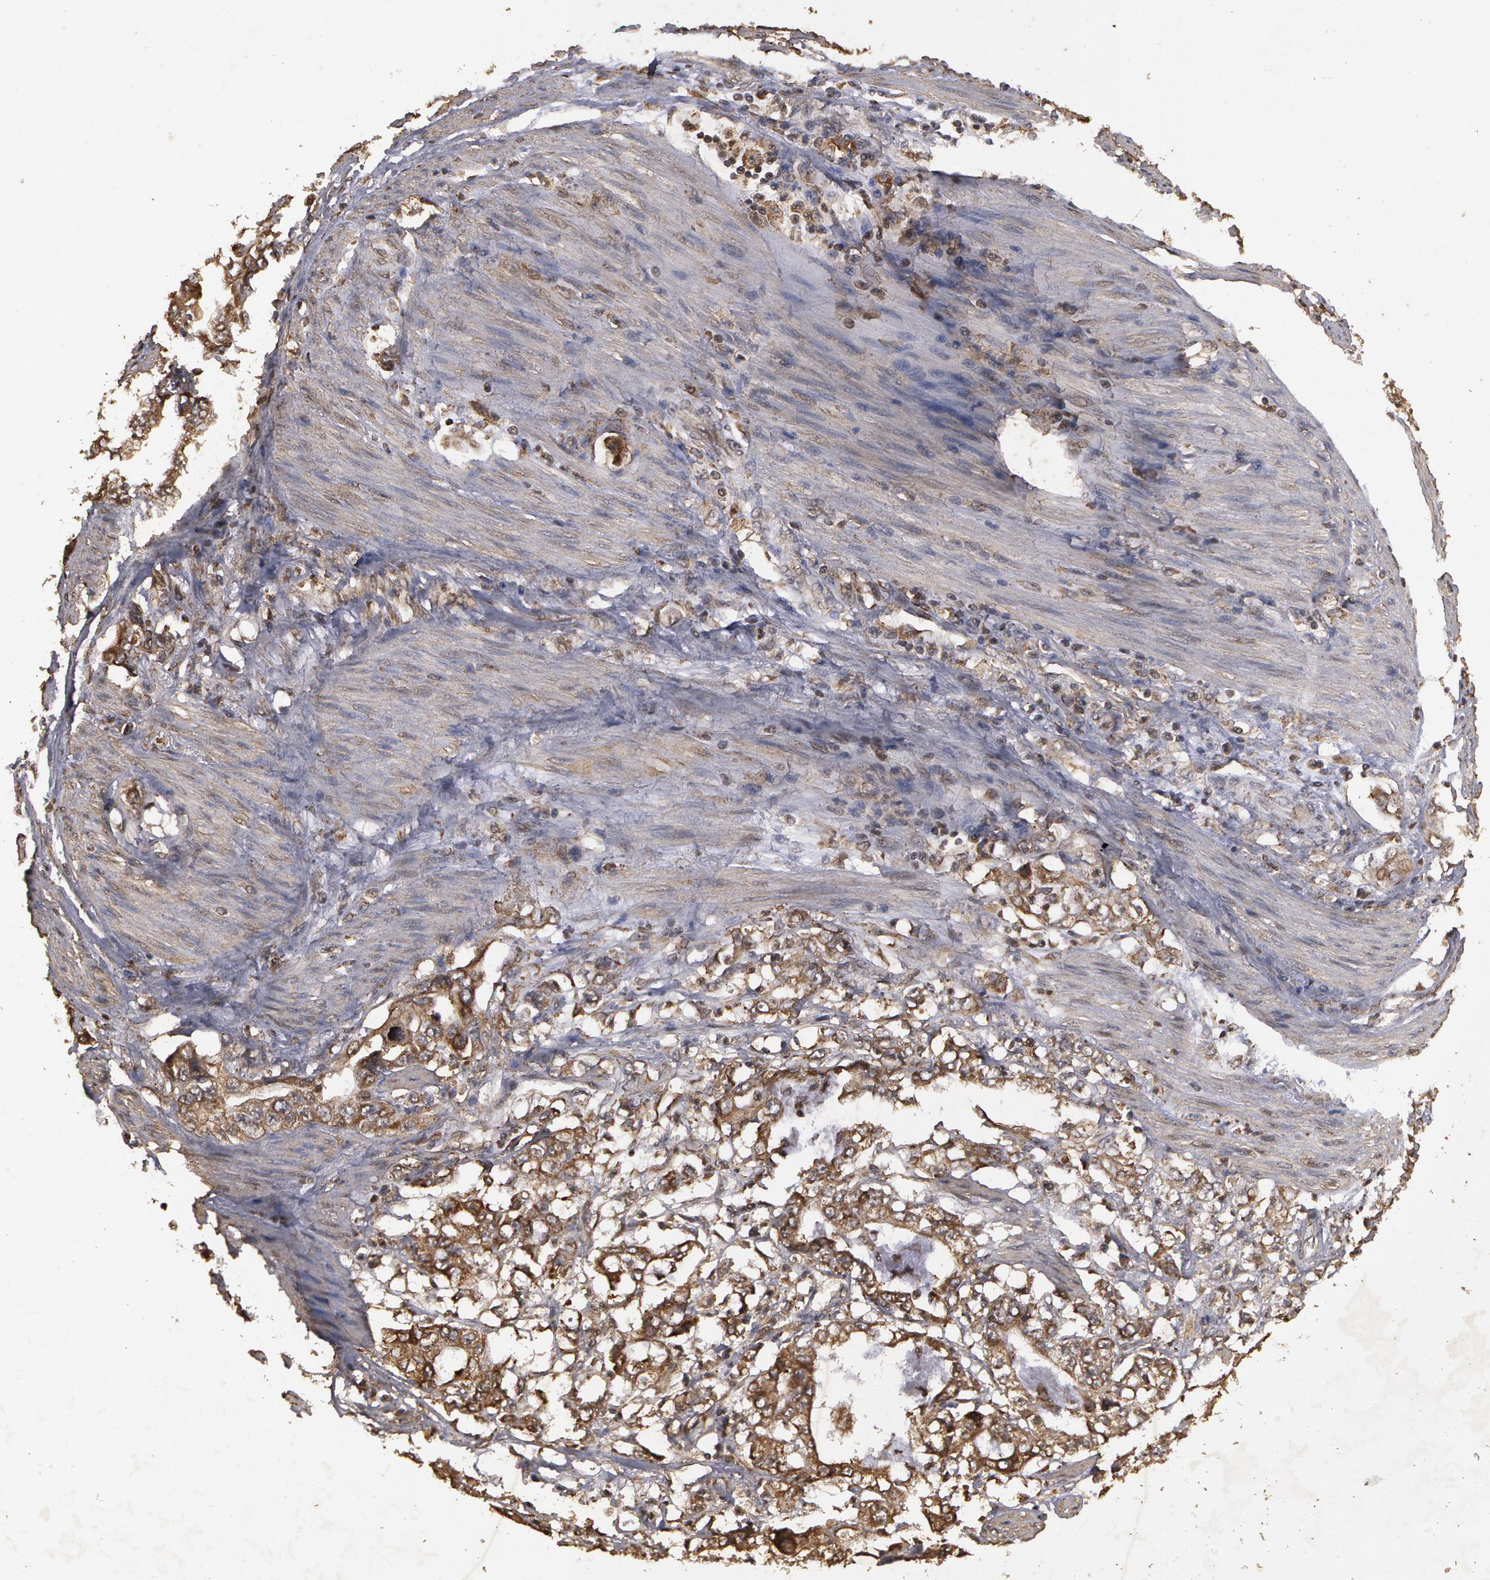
{"staining": {"intensity": "weak", "quantity": ">75%", "location": "cytoplasmic/membranous"}, "tissue": "stomach cancer", "cell_type": "Tumor cells", "image_type": "cancer", "snomed": [{"axis": "morphology", "description": "Adenocarcinoma, NOS"}, {"axis": "topography", "description": "Pancreas"}, {"axis": "topography", "description": "Stomach, upper"}], "caption": "A high-resolution photomicrograph shows immunohistochemistry (IHC) staining of adenocarcinoma (stomach), which displays weak cytoplasmic/membranous positivity in approximately >75% of tumor cells.", "gene": "CALR", "patient": {"sex": "male", "age": 77}}